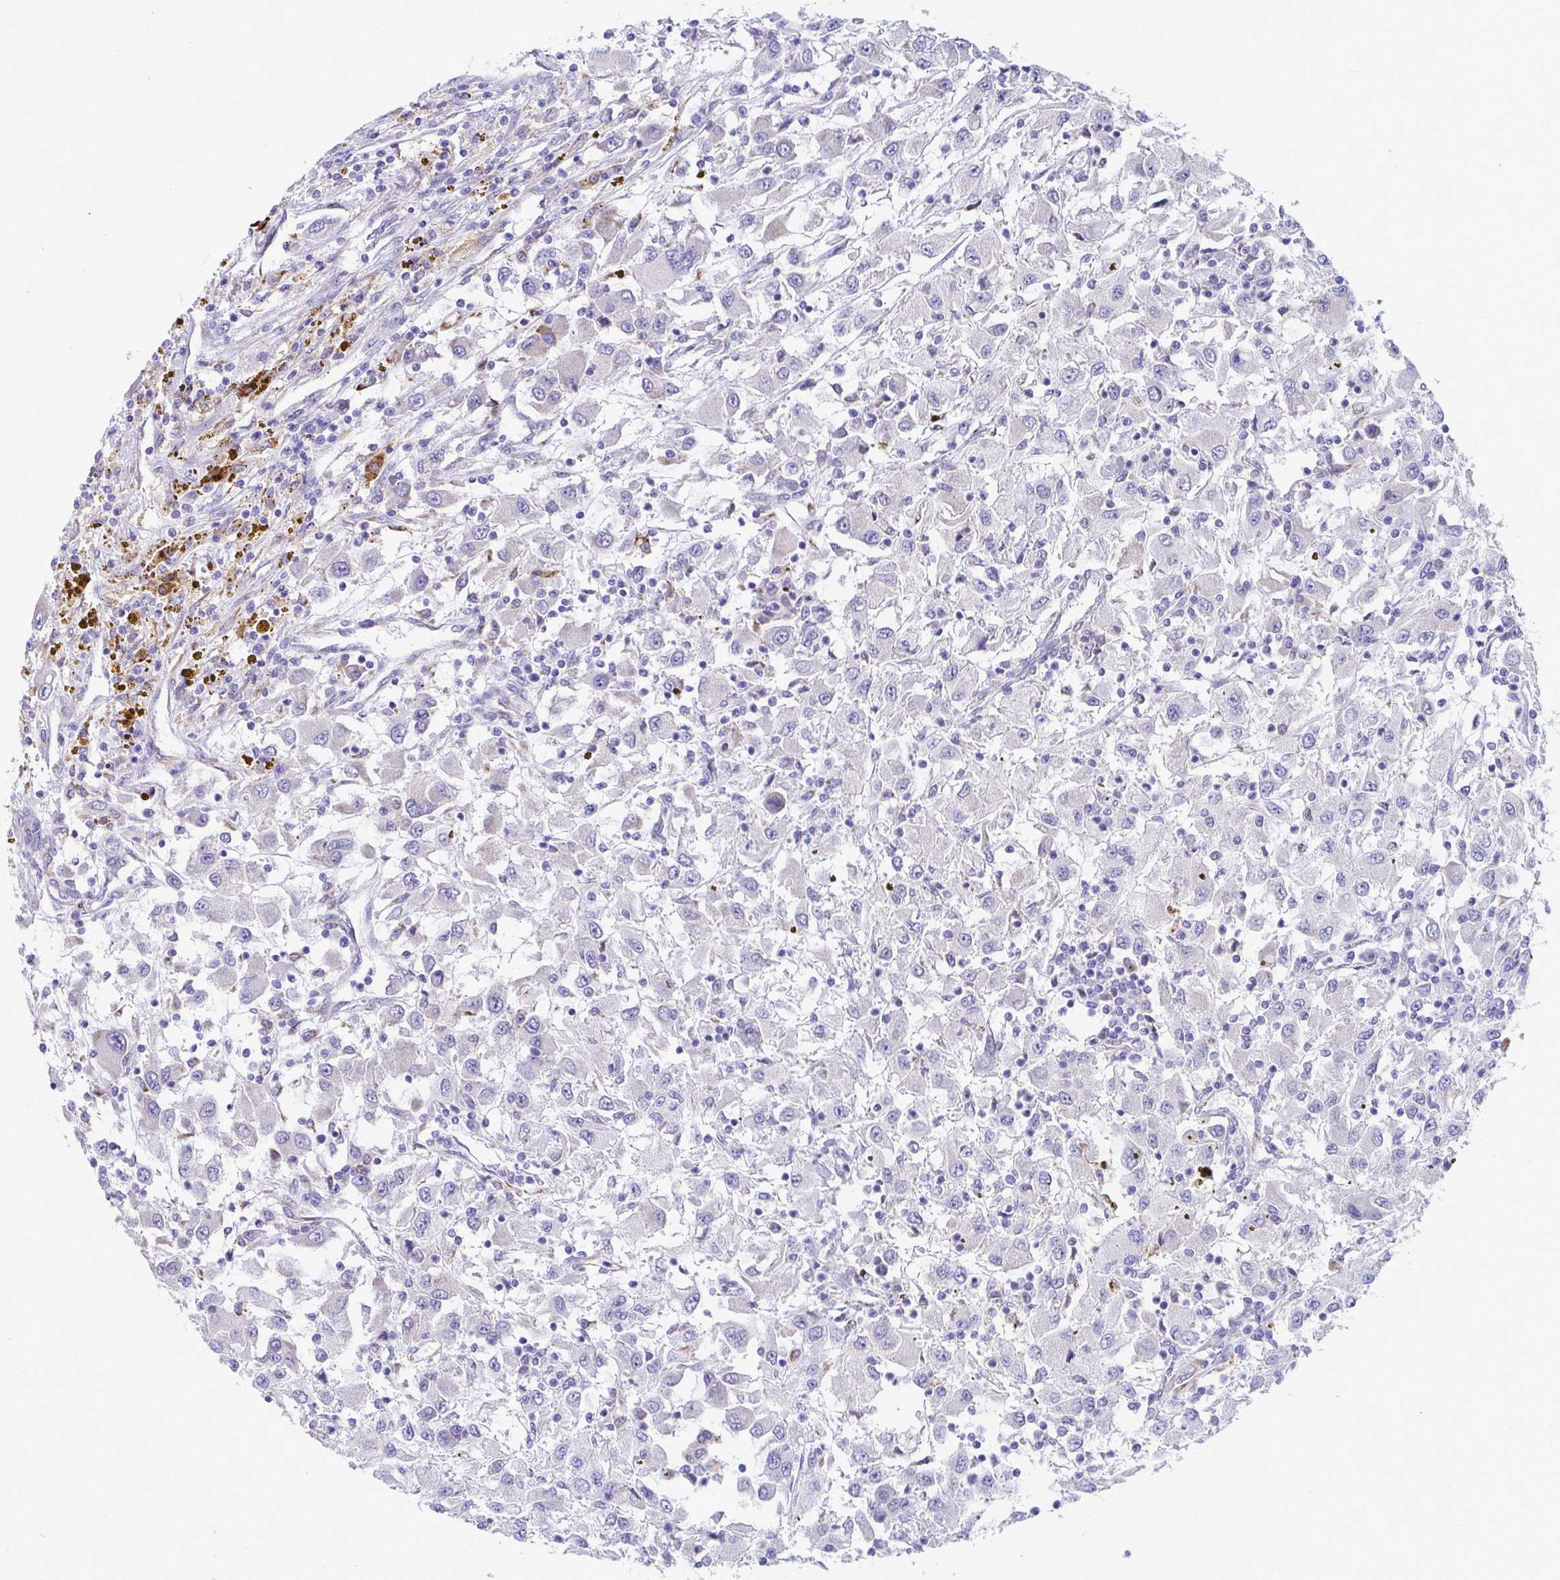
{"staining": {"intensity": "weak", "quantity": "<25%", "location": "cytoplasmic/membranous"}, "tissue": "renal cancer", "cell_type": "Tumor cells", "image_type": "cancer", "snomed": [{"axis": "morphology", "description": "Adenocarcinoma, NOS"}, {"axis": "topography", "description": "Kidney"}], "caption": "Image shows no significant protein staining in tumor cells of renal adenocarcinoma. (DAB IHC with hematoxylin counter stain).", "gene": "ASPH", "patient": {"sex": "female", "age": 67}}